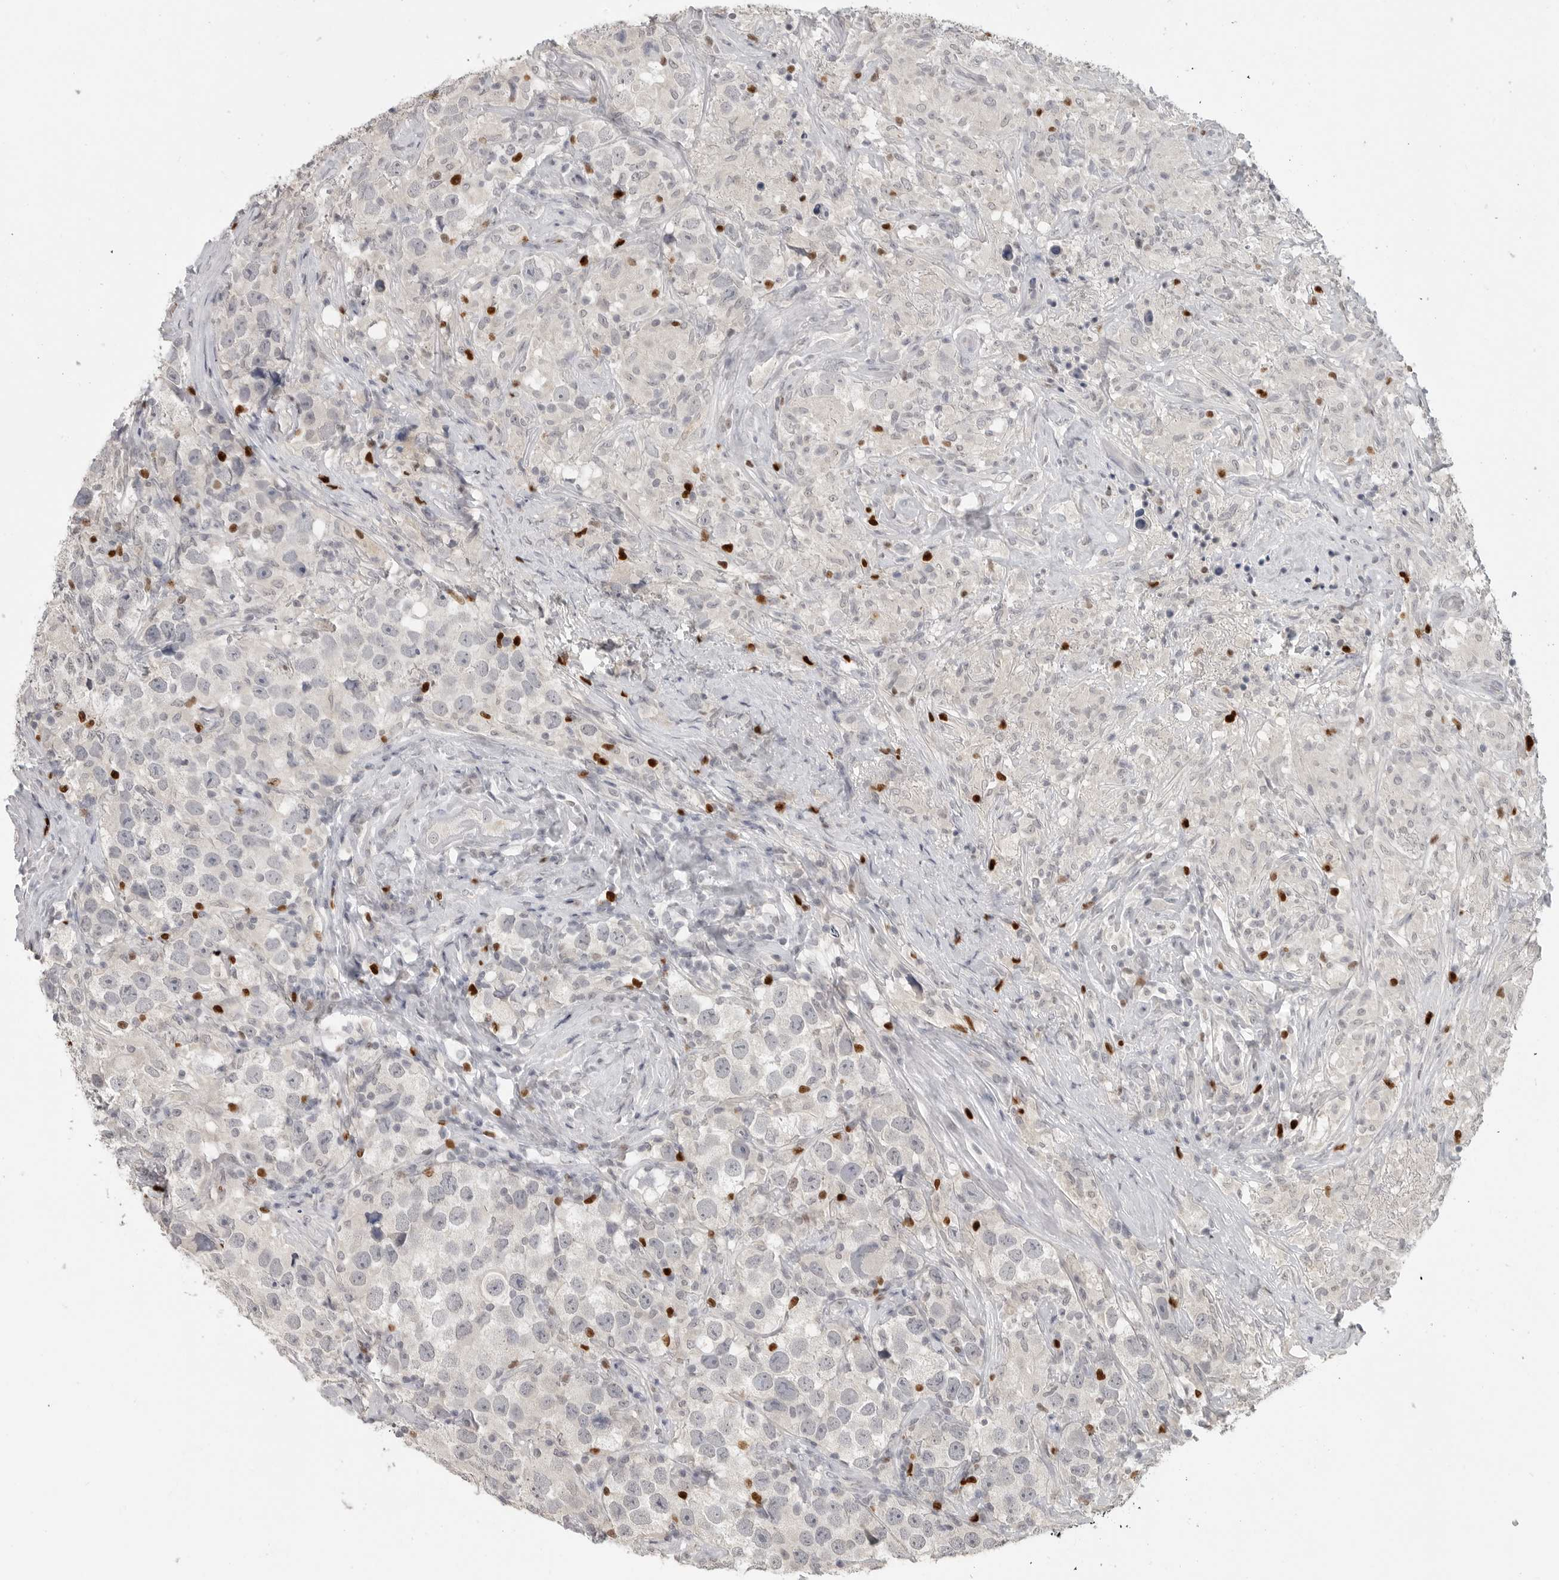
{"staining": {"intensity": "negative", "quantity": "none", "location": "none"}, "tissue": "testis cancer", "cell_type": "Tumor cells", "image_type": "cancer", "snomed": [{"axis": "morphology", "description": "Seminoma, NOS"}, {"axis": "topography", "description": "Testis"}], "caption": "High magnification brightfield microscopy of testis seminoma stained with DAB (brown) and counterstained with hematoxylin (blue): tumor cells show no significant expression.", "gene": "FOXP3", "patient": {"sex": "male", "age": 49}}